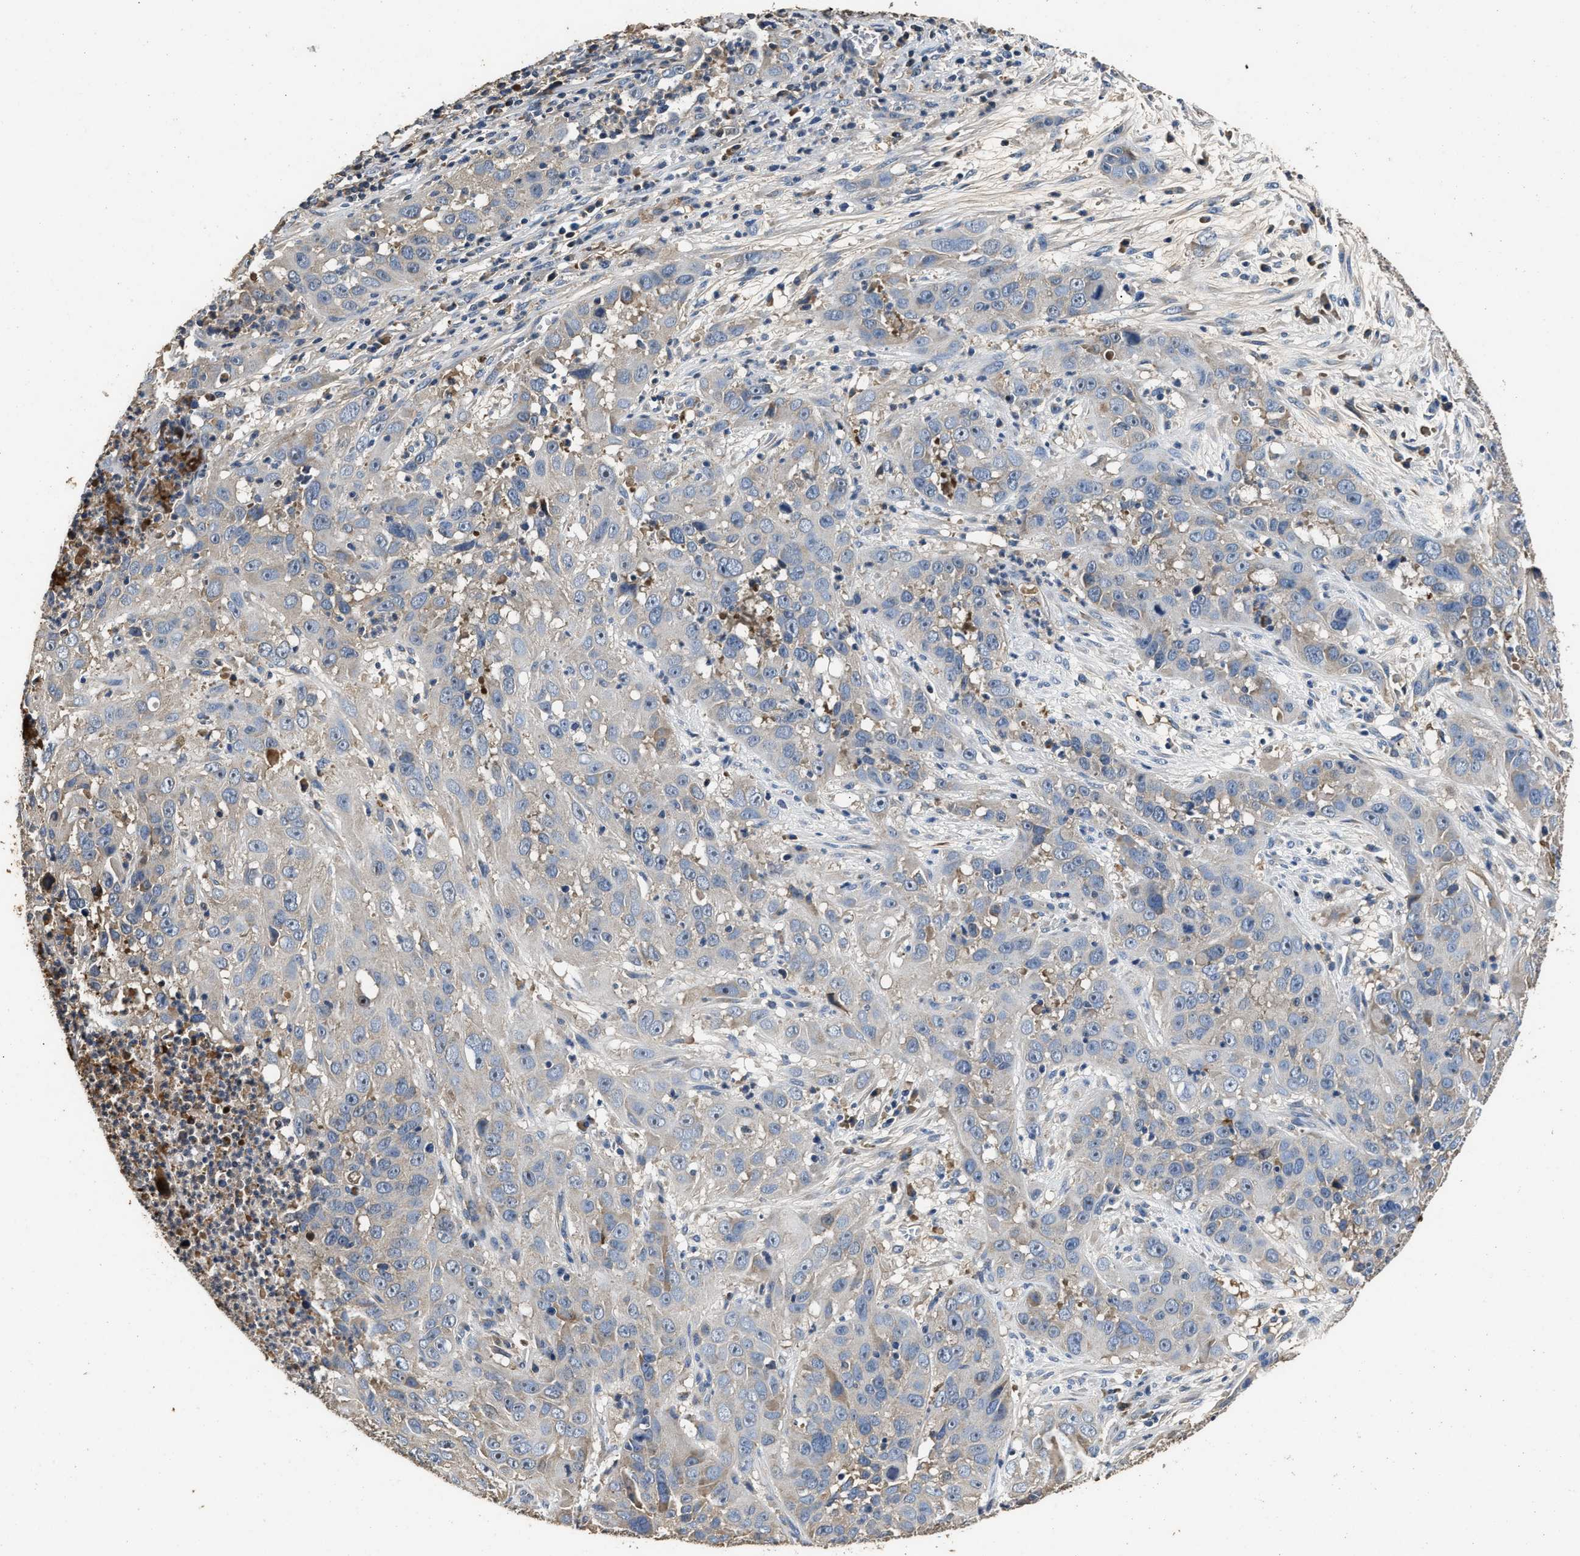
{"staining": {"intensity": "negative", "quantity": "none", "location": "none"}, "tissue": "cervical cancer", "cell_type": "Tumor cells", "image_type": "cancer", "snomed": [{"axis": "morphology", "description": "Squamous cell carcinoma, NOS"}, {"axis": "topography", "description": "Cervix"}], "caption": "DAB (3,3'-diaminobenzidine) immunohistochemical staining of human cervical cancer displays no significant positivity in tumor cells. Nuclei are stained in blue.", "gene": "C3", "patient": {"sex": "female", "age": 32}}